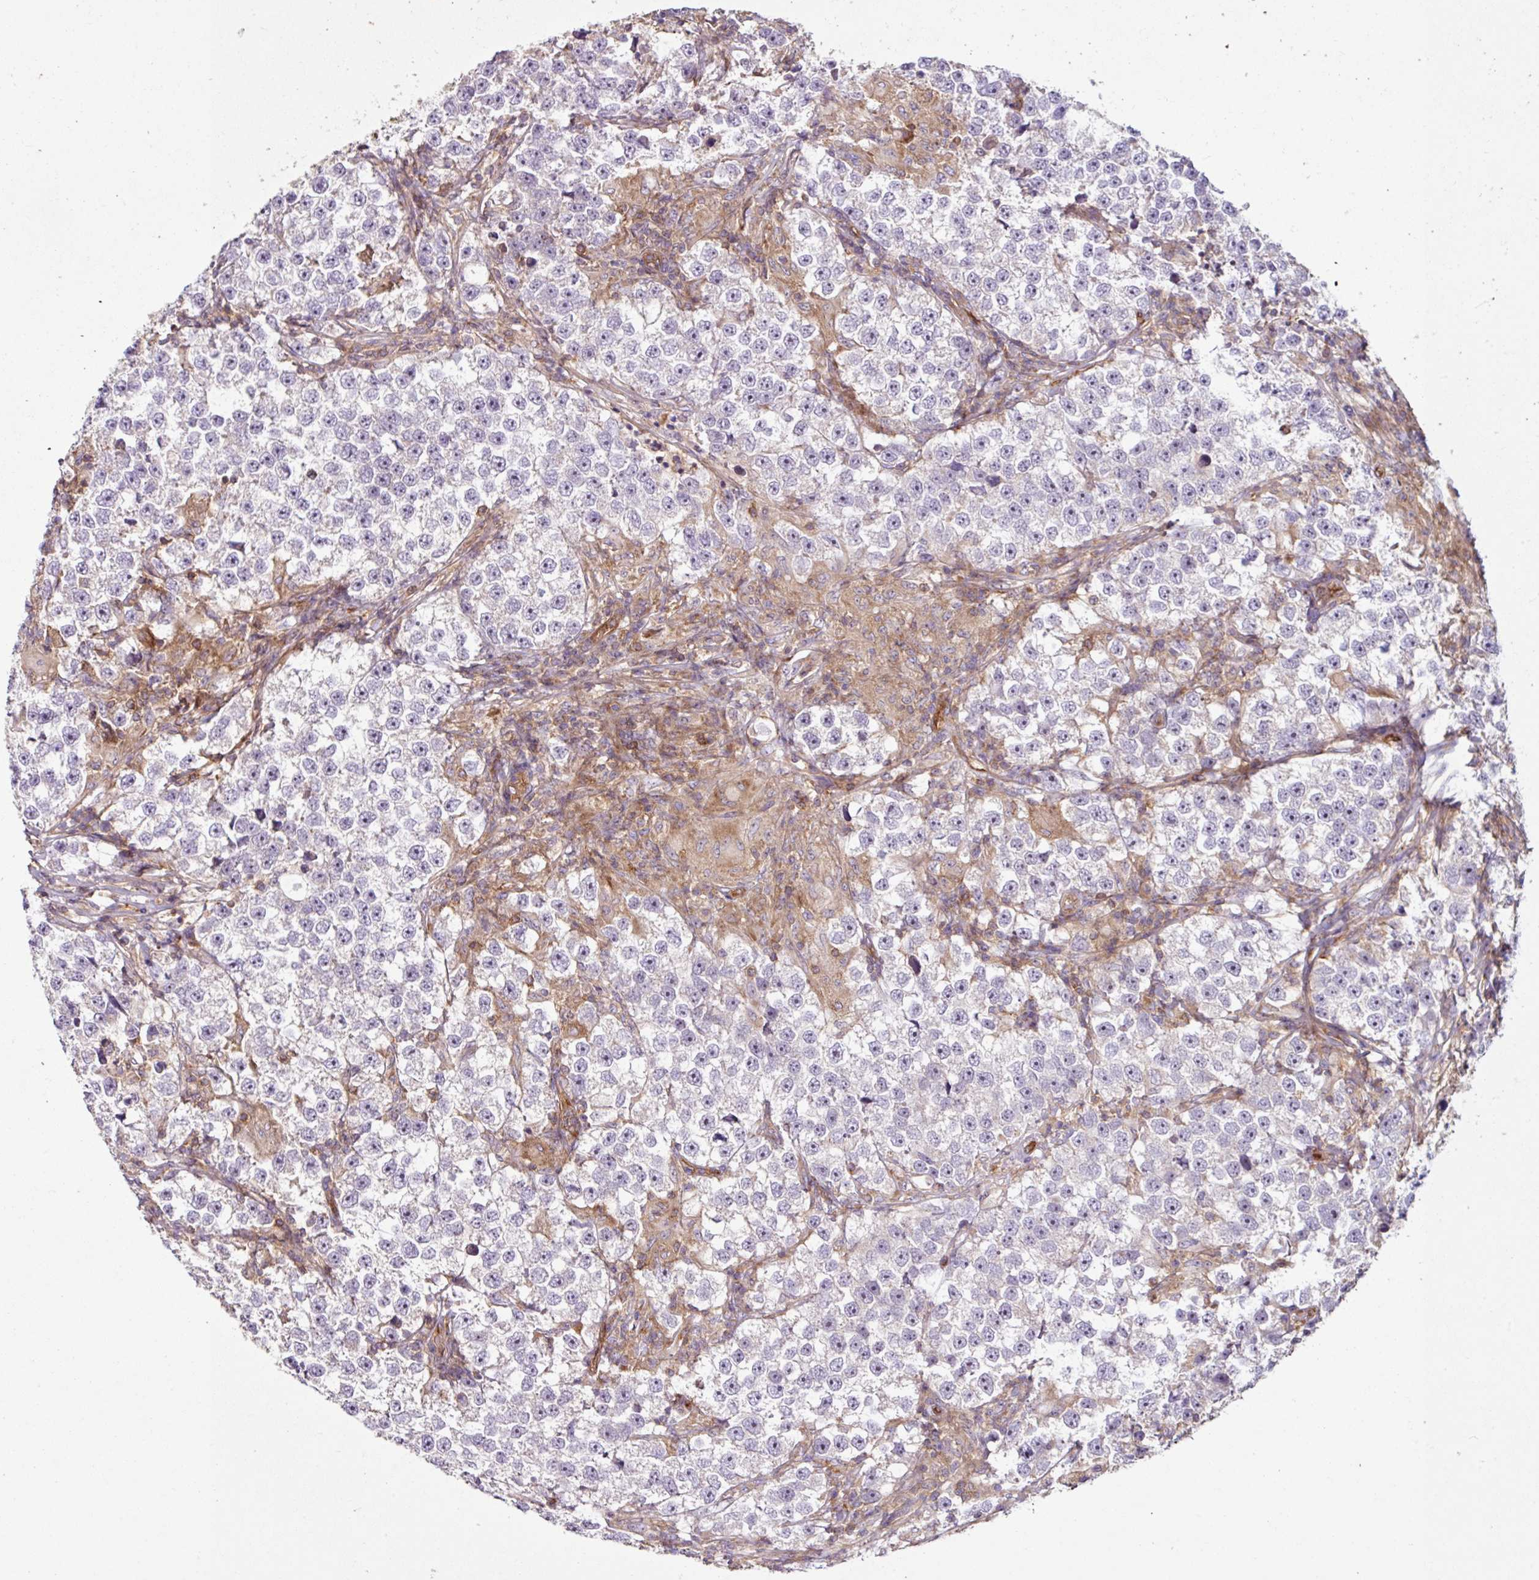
{"staining": {"intensity": "negative", "quantity": "none", "location": "none"}, "tissue": "testis cancer", "cell_type": "Tumor cells", "image_type": "cancer", "snomed": [{"axis": "morphology", "description": "Seminoma, NOS"}, {"axis": "topography", "description": "Testis"}], "caption": "IHC of human testis cancer (seminoma) demonstrates no staining in tumor cells. (Immunohistochemistry (ihc), brightfield microscopy, high magnification).", "gene": "ZNF106", "patient": {"sex": "male", "age": 46}}